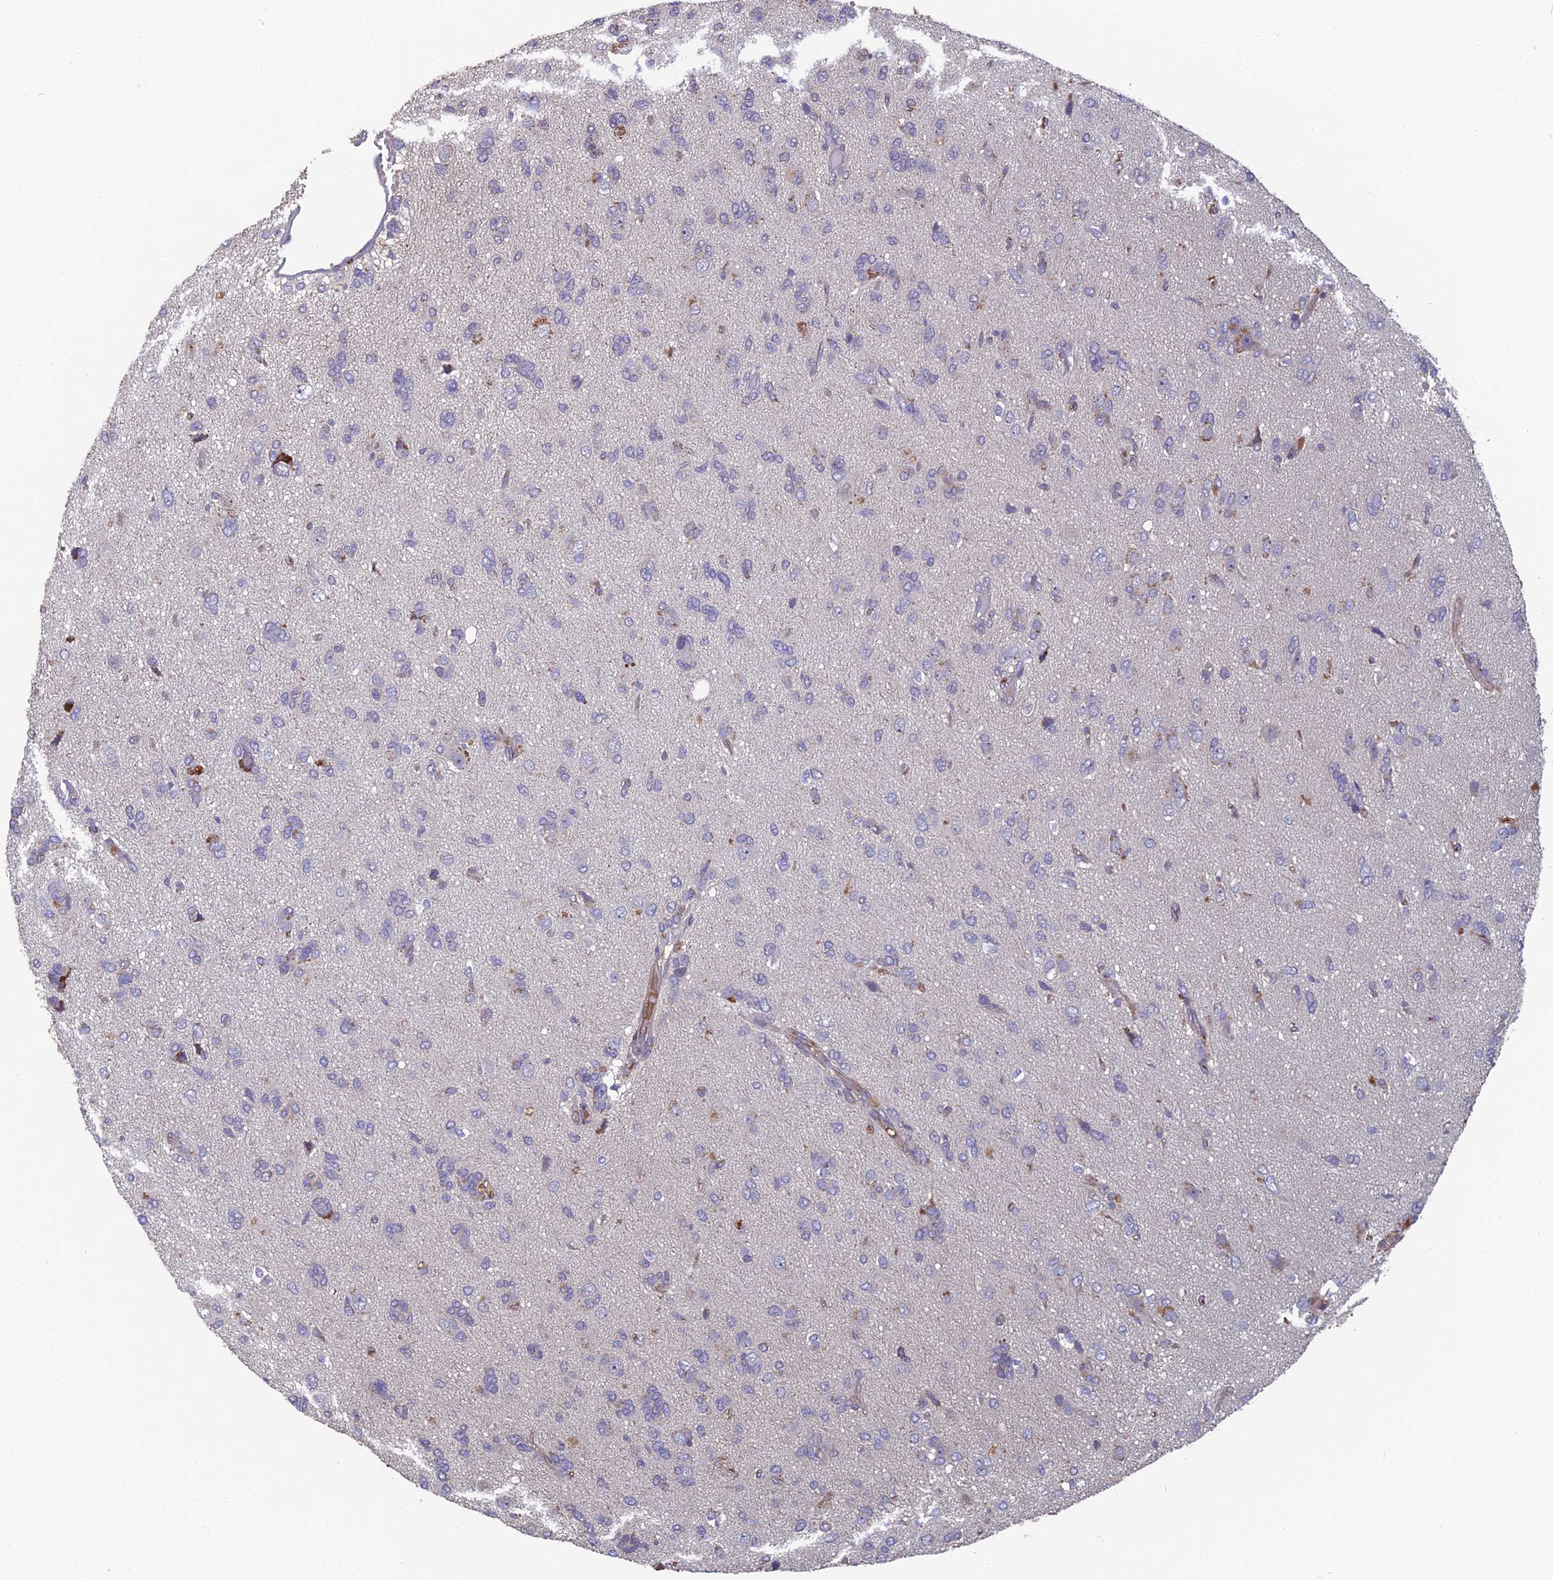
{"staining": {"intensity": "negative", "quantity": "none", "location": "none"}, "tissue": "glioma", "cell_type": "Tumor cells", "image_type": "cancer", "snomed": [{"axis": "morphology", "description": "Glioma, malignant, High grade"}, {"axis": "topography", "description": "Brain"}], "caption": "Tumor cells show no significant protein expression in high-grade glioma (malignant). Nuclei are stained in blue.", "gene": "ERMAP", "patient": {"sex": "female", "age": 59}}